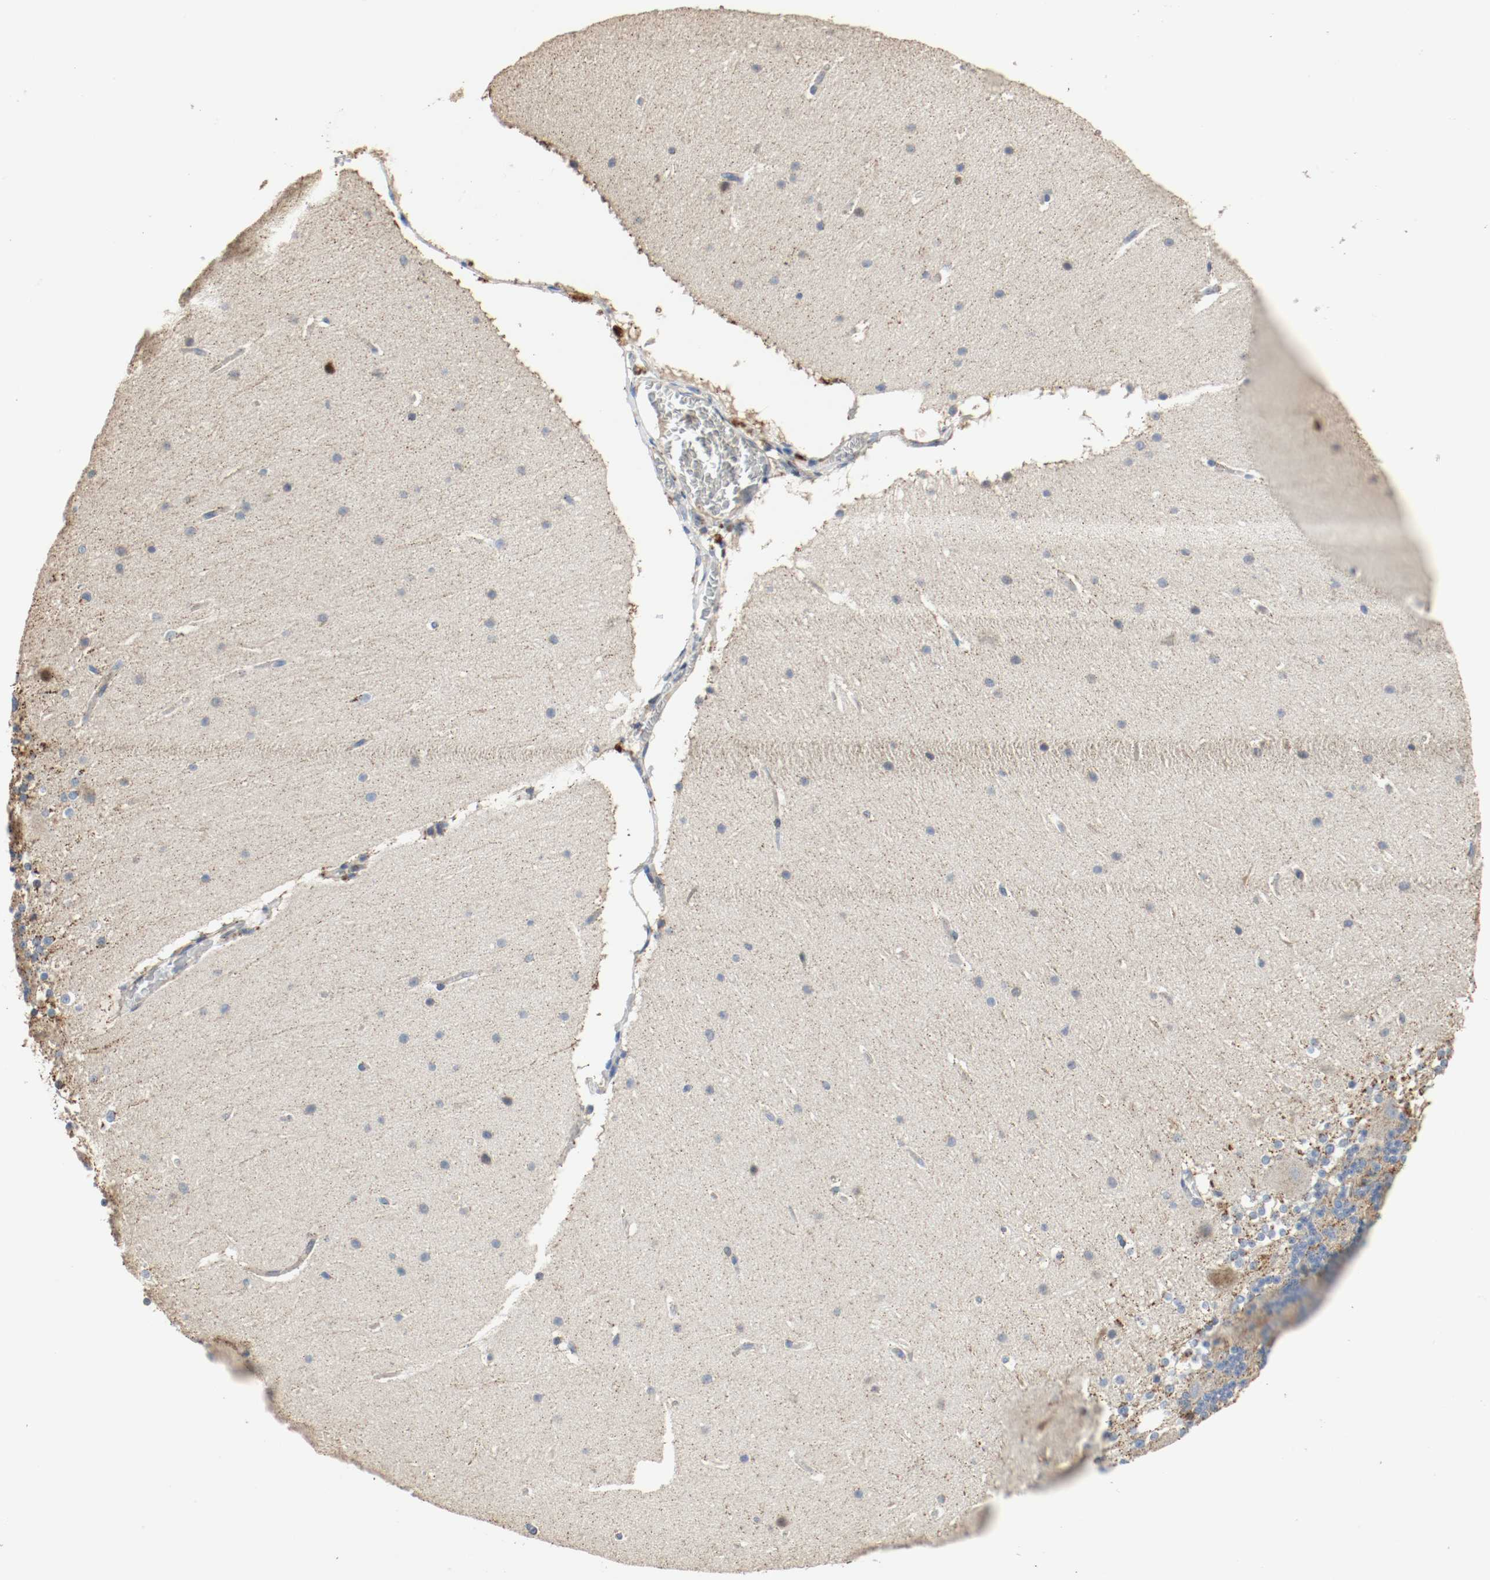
{"staining": {"intensity": "negative", "quantity": "none", "location": "none"}, "tissue": "cerebellum", "cell_type": "Cells in granular layer", "image_type": "normal", "snomed": [{"axis": "morphology", "description": "Normal tissue, NOS"}, {"axis": "topography", "description": "Cerebellum"}], "caption": "Cells in granular layer are negative for brown protein staining in unremarkable cerebellum.", "gene": "ALDH4A1", "patient": {"sex": "female", "age": 19}}